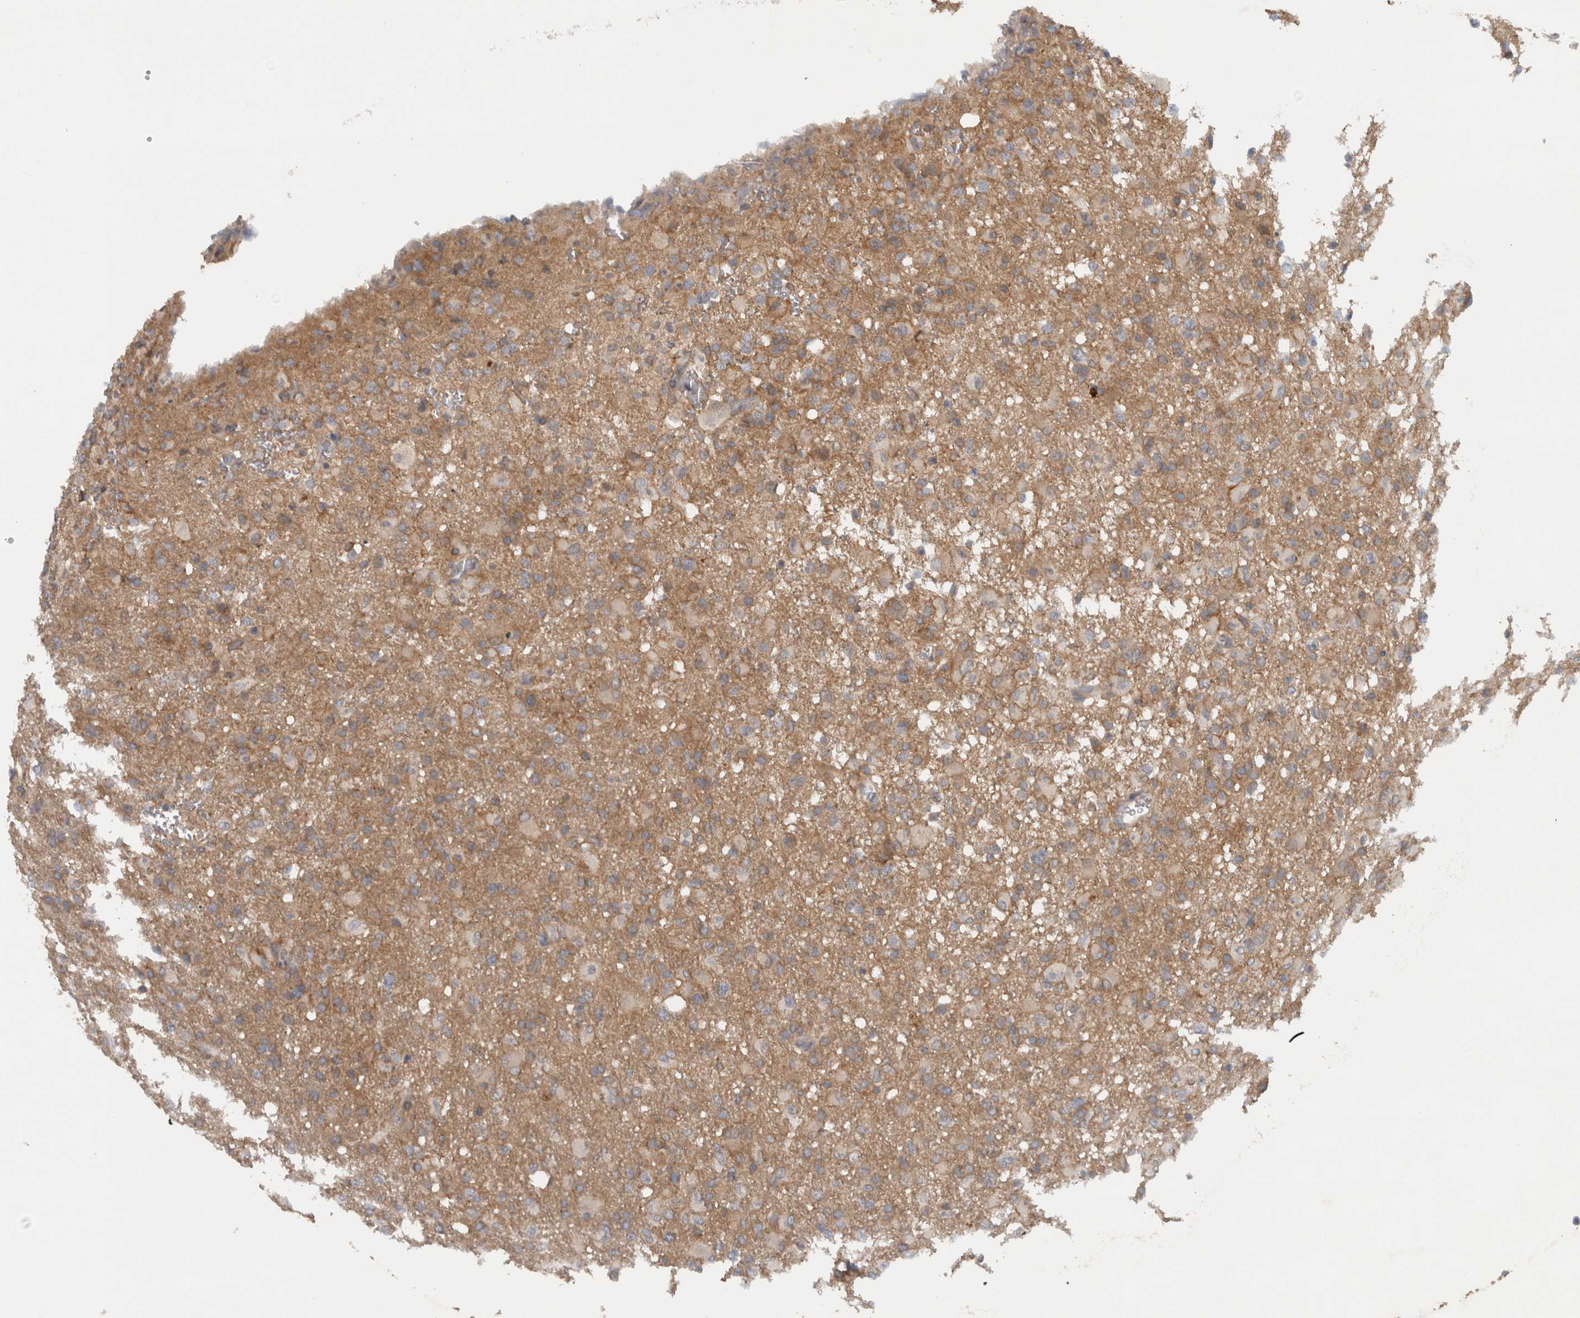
{"staining": {"intensity": "weak", "quantity": ">75%", "location": "cytoplasmic/membranous"}, "tissue": "glioma", "cell_type": "Tumor cells", "image_type": "cancer", "snomed": [{"axis": "morphology", "description": "Glioma, malignant, High grade"}, {"axis": "topography", "description": "Brain"}], "caption": "DAB (3,3'-diaminobenzidine) immunohistochemical staining of glioma displays weak cytoplasmic/membranous protein expression in approximately >75% of tumor cells.", "gene": "SCARA5", "patient": {"sex": "female", "age": 57}}